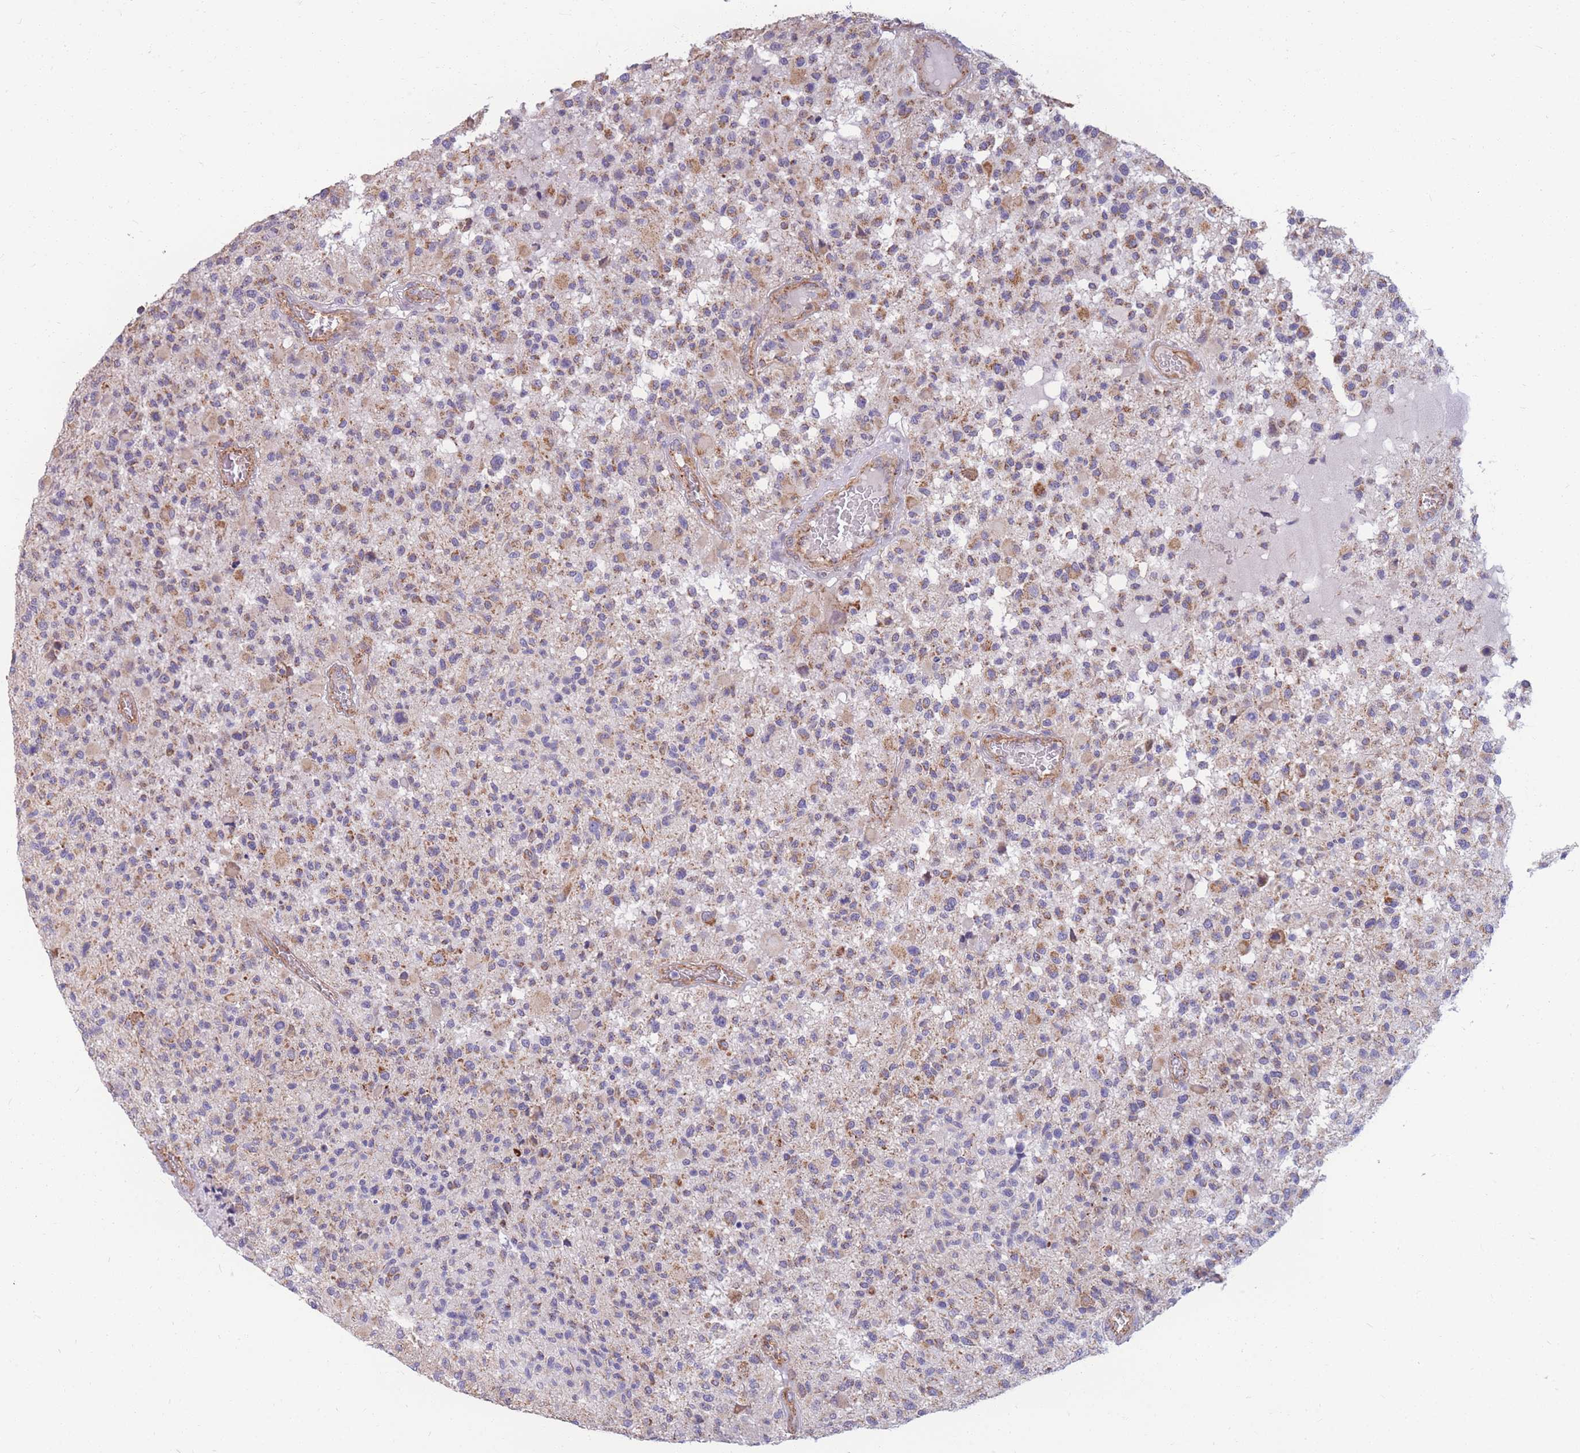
{"staining": {"intensity": "weak", "quantity": "<25%", "location": "cytoplasmic/membranous"}, "tissue": "glioma", "cell_type": "Tumor cells", "image_type": "cancer", "snomed": [{"axis": "morphology", "description": "Glioma, malignant, High grade"}, {"axis": "morphology", "description": "Glioblastoma, NOS"}, {"axis": "topography", "description": "Brain"}], "caption": "DAB (3,3'-diaminobenzidine) immunohistochemical staining of malignant glioma (high-grade) reveals no significant expression in tumor cells.", "gene": "MRPS9", "patient": {"sex": "male", "age": 60}}